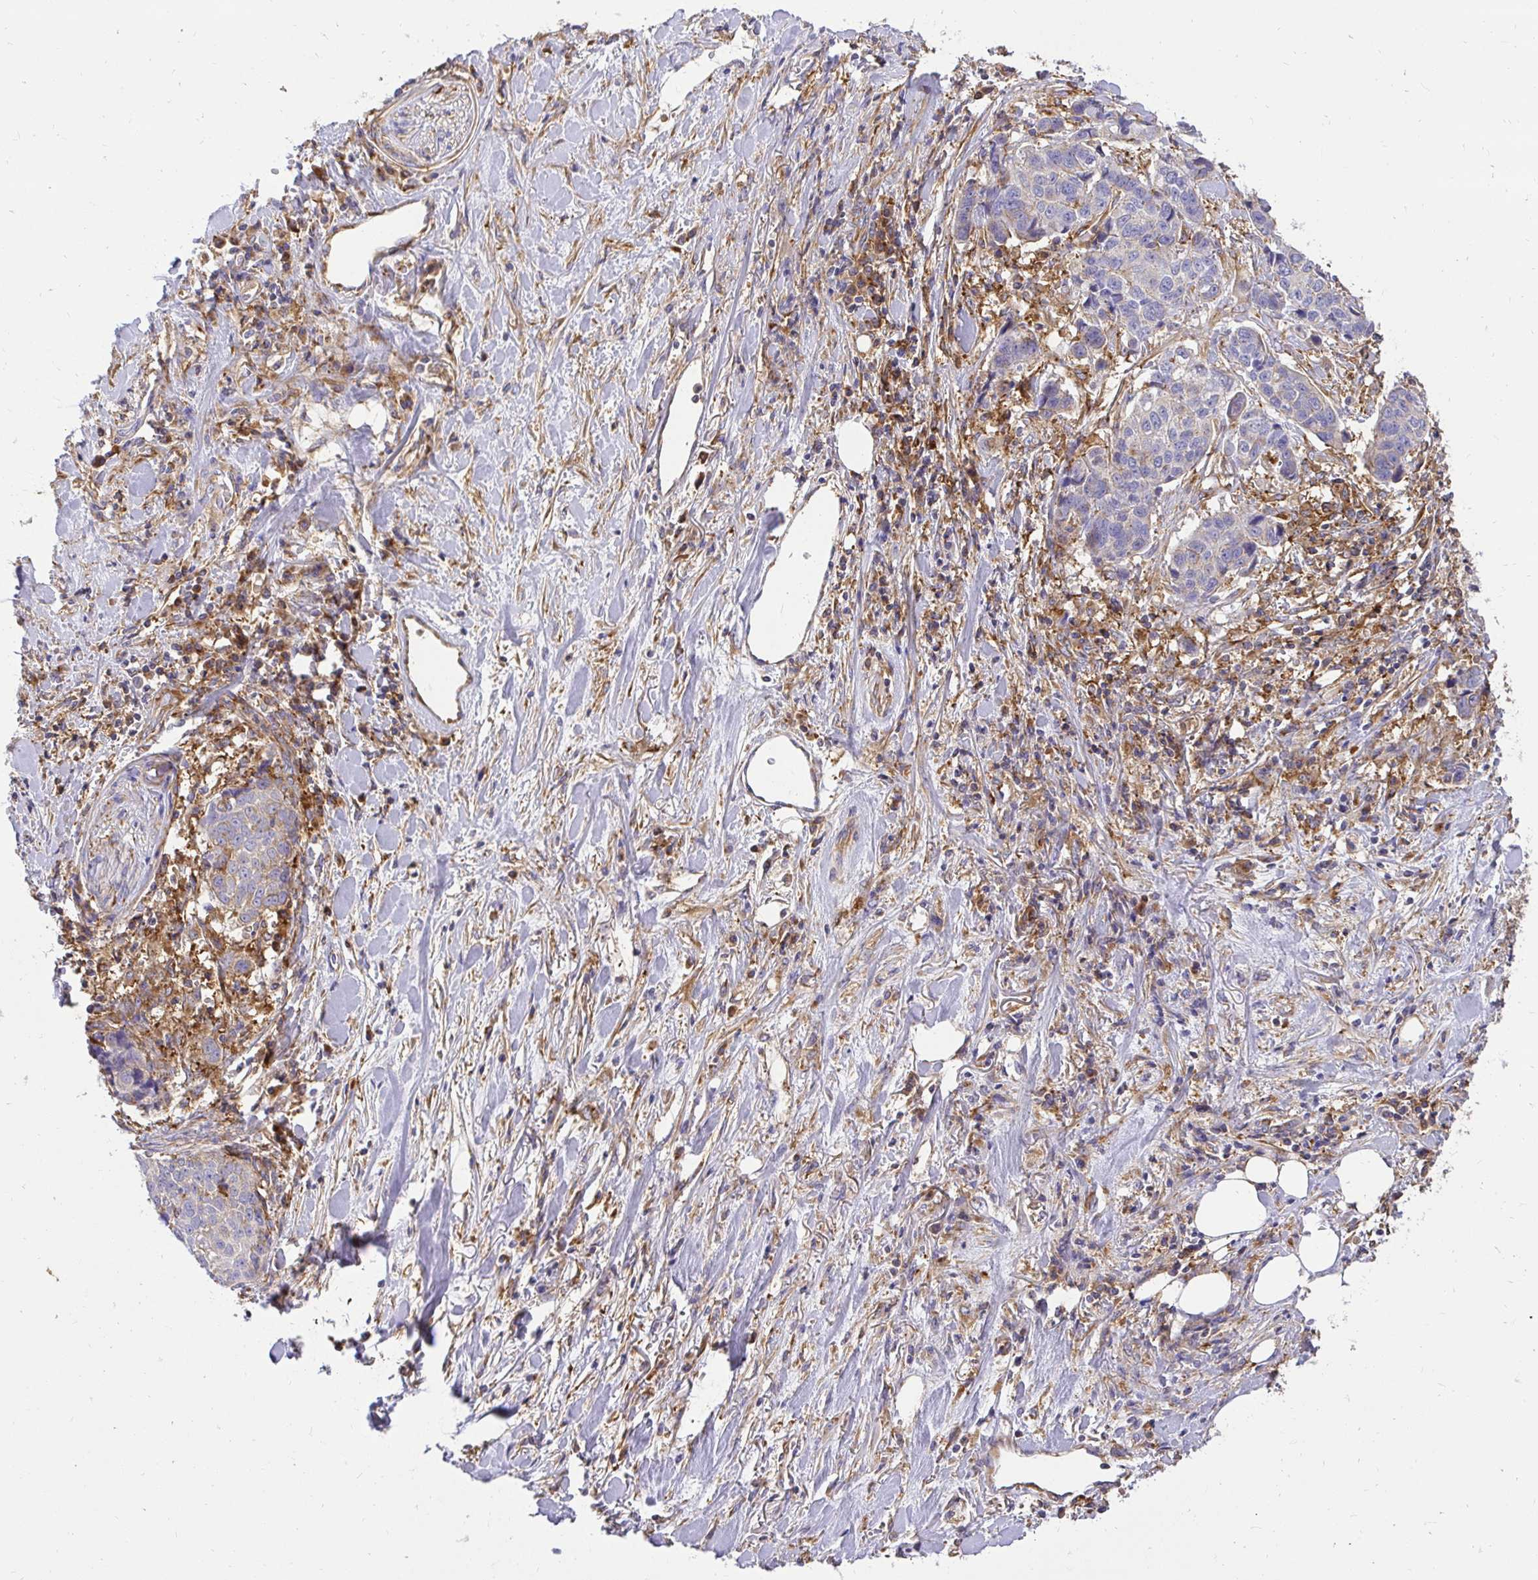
{"staining": {"intensity": "negative", "quantity": "none", "location": "none"}, "tissue": "lung cancer", "cell_type": "Tumor cells", "image_type": "cancer", "snomed": [{"axis": "morphology", "description": "Squamous cell carcinoma, NOS"}, {"axis": "topography", "description": "Lymph node"}, {"axis": "topography", "description": "Lung"}], "caption": "Immunohistochemical staining of lung cancer (squamous cell carcinoma) displays no significant staining in tumor cells.", "gene": "ABCB10", "patient": {"sex": "male", "age": 61}}